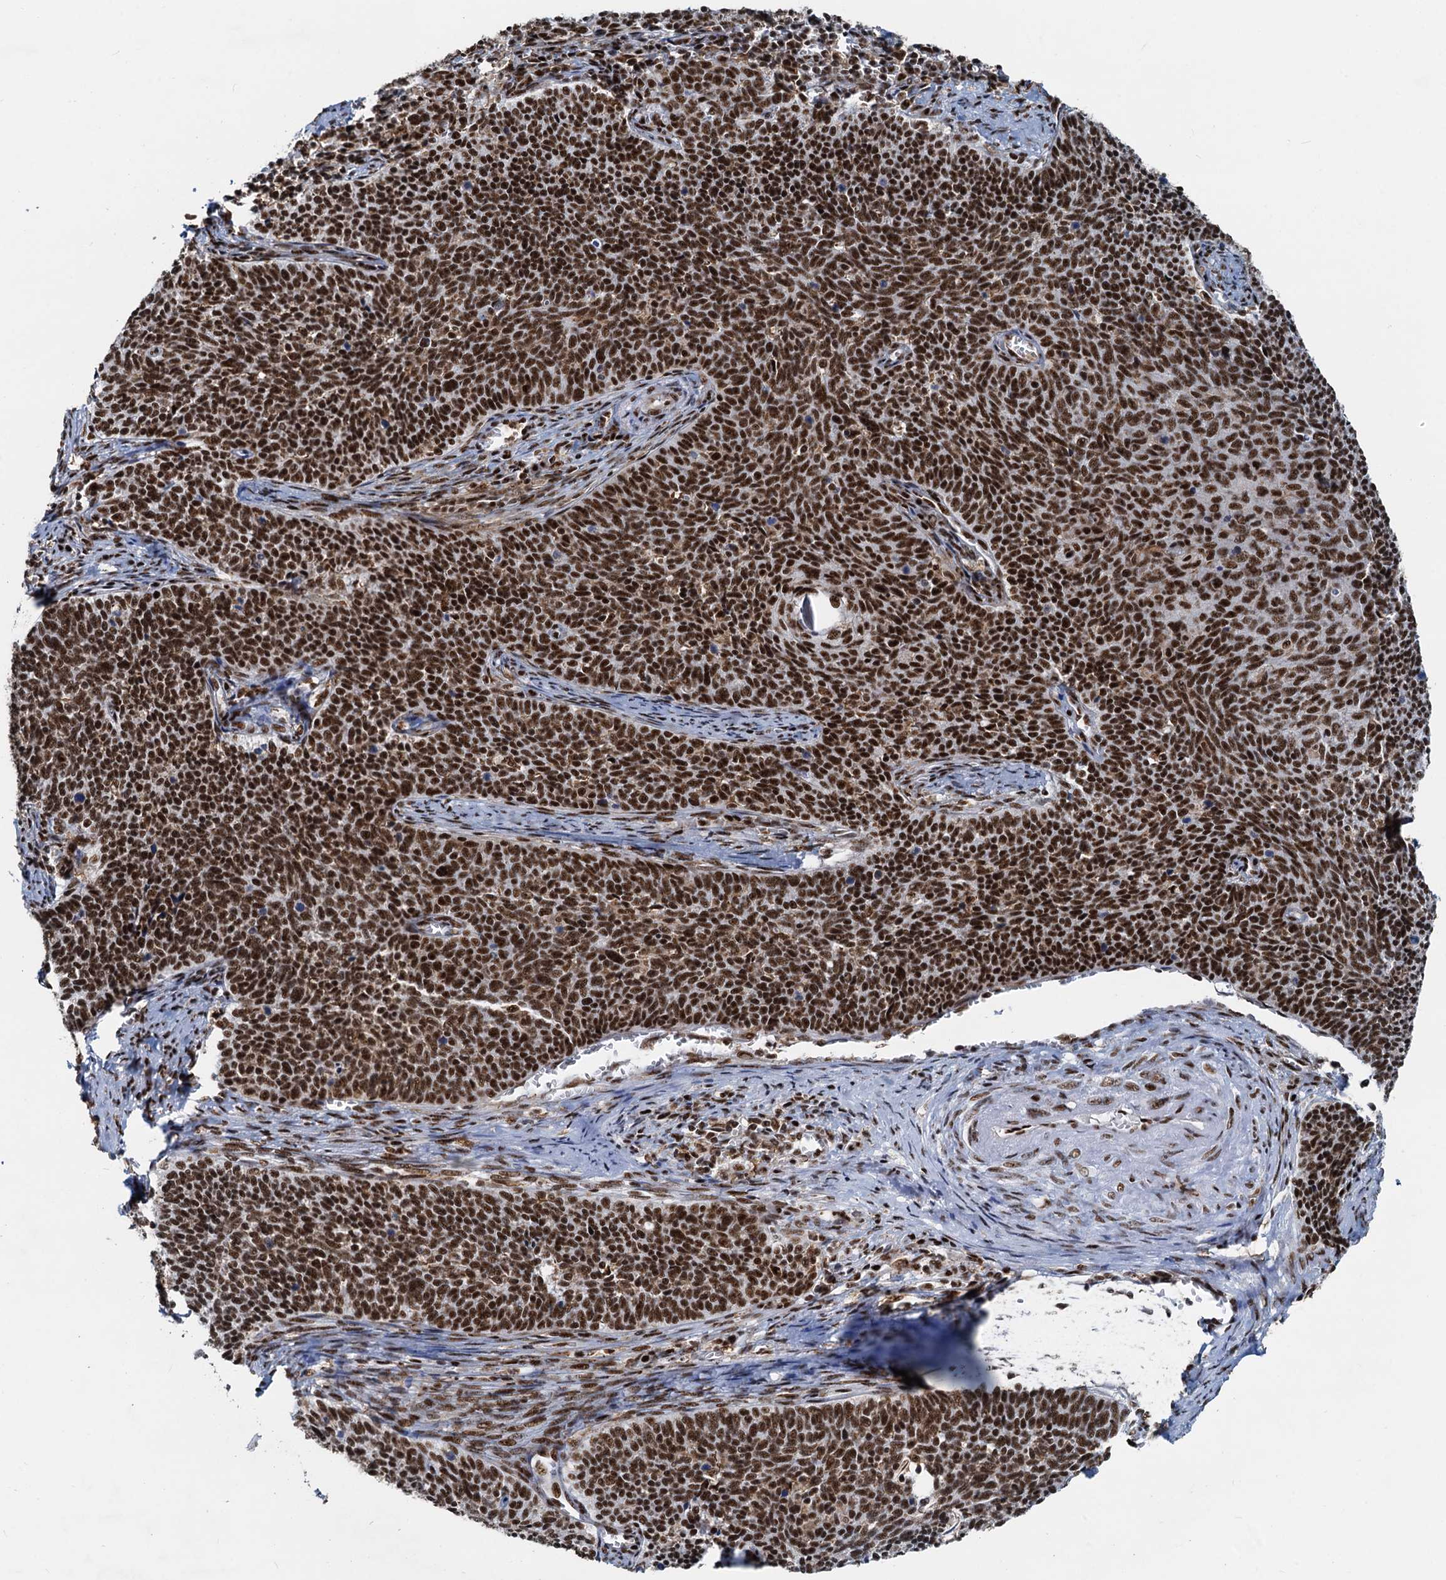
{"staining": {"intensity": "strong", "quantity": ">75%", "location": "nuclear"}, "tissue": "cervical cancer", "cell_type": "Tumor cells", "image_type": "cancer", "snomed": [{"axis": "morphology", "description": "Squamous cell carcinoma, NOS"}, {"axis": "topography", "description": "Cervix"}], "caption": "This micrograph displays immunohistochemistry (IHC) staining of squamous cell carcinoma (cervical), with high strong nuclear staining in about >75% of tumor cells.", "gene": "RBM26", "patient": {"sex": "female", "age": 39}}